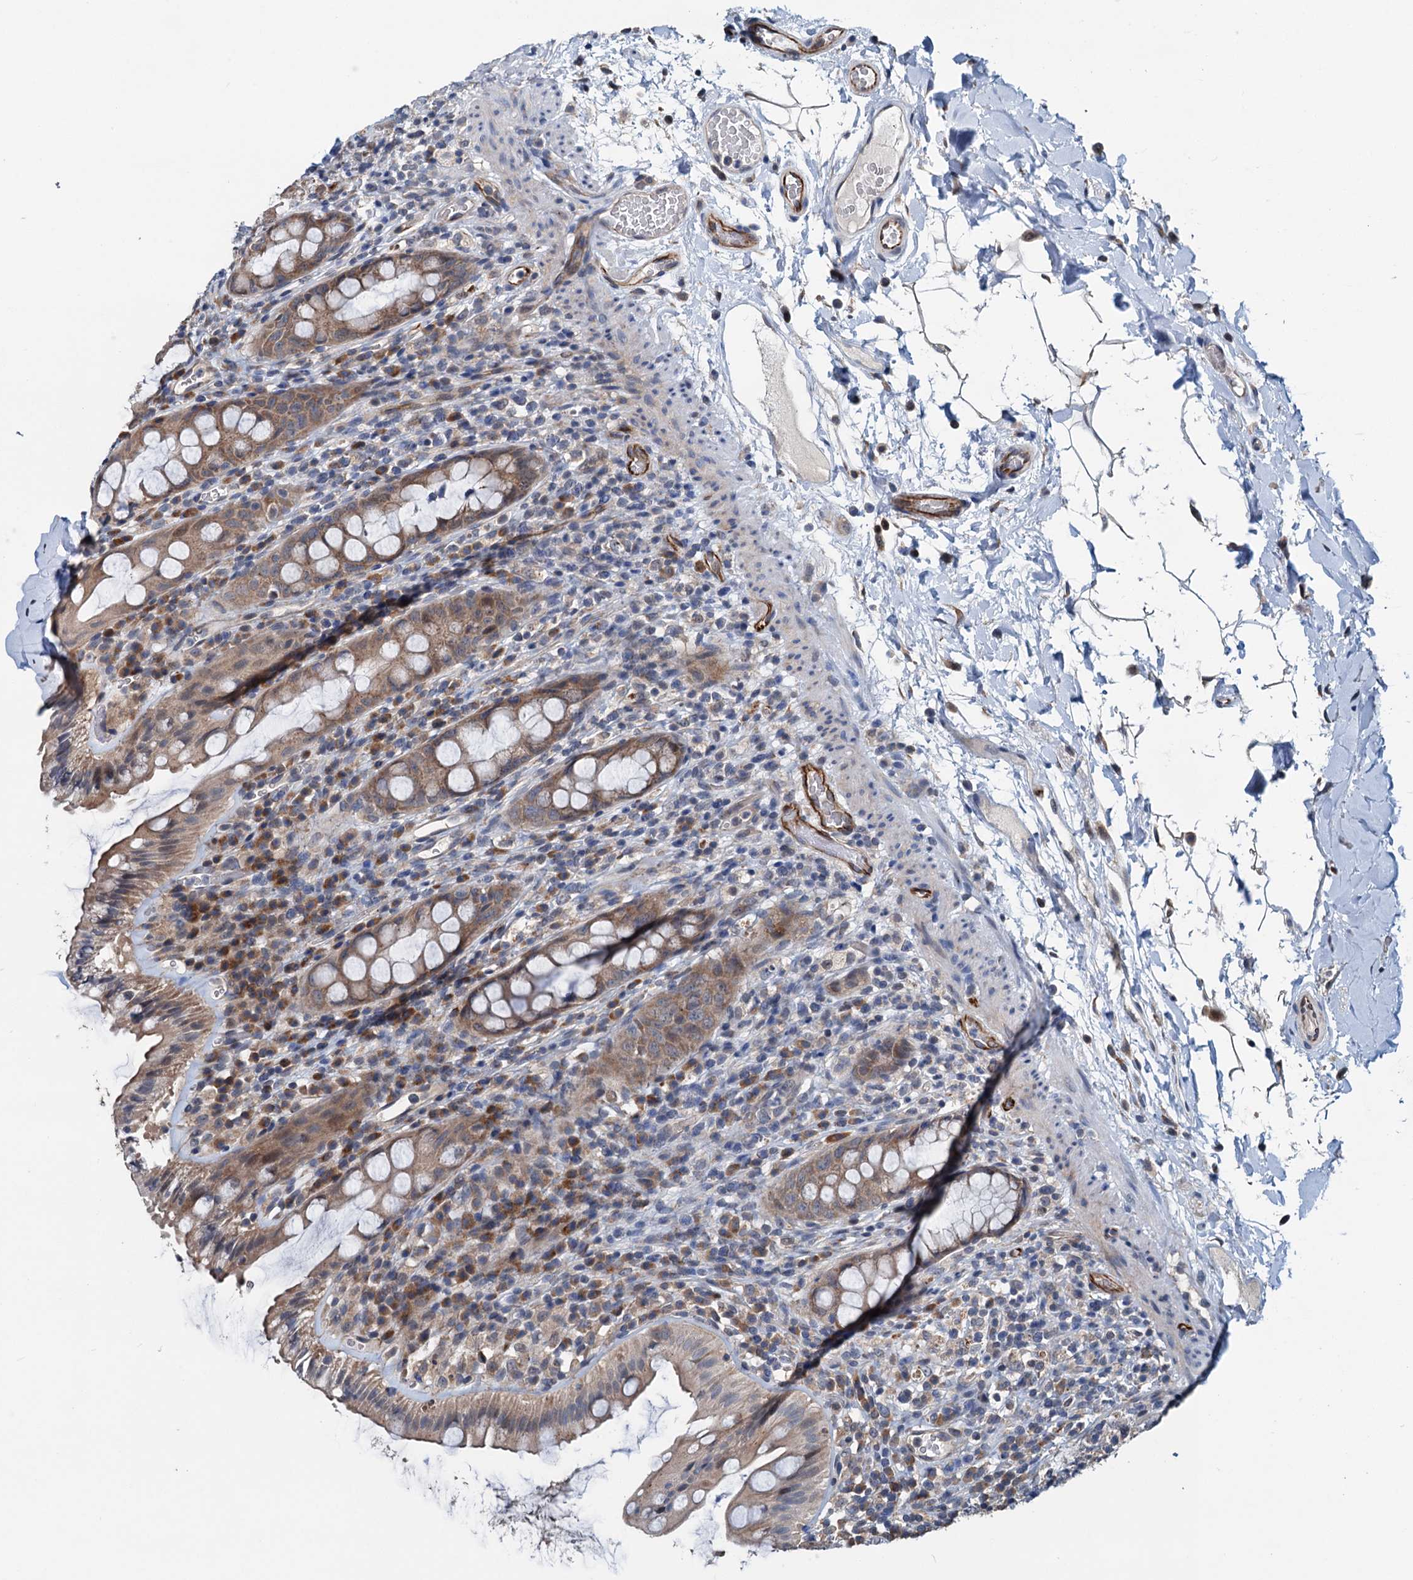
{"staining": {"intensity": "moderate", "quantity": ">75%", "location": "cytoplasmic/membranous"}, "tissue": "rectum", "cell_type": "Glandular cells", "image_type": "normal", "snomed": [{"axis": "morphology", "description": "Normal tissue, NOS"}, {"axis": "topography", "description": "Rectum"}], "caption": "Rectum stained with immunohistochemistry (IHC) reveals moderate cytoplasmic/membranous staining in about >75% of glandular cells.", "gene": "ELAC1", "patient": {"sex": "female", "age": 57}}